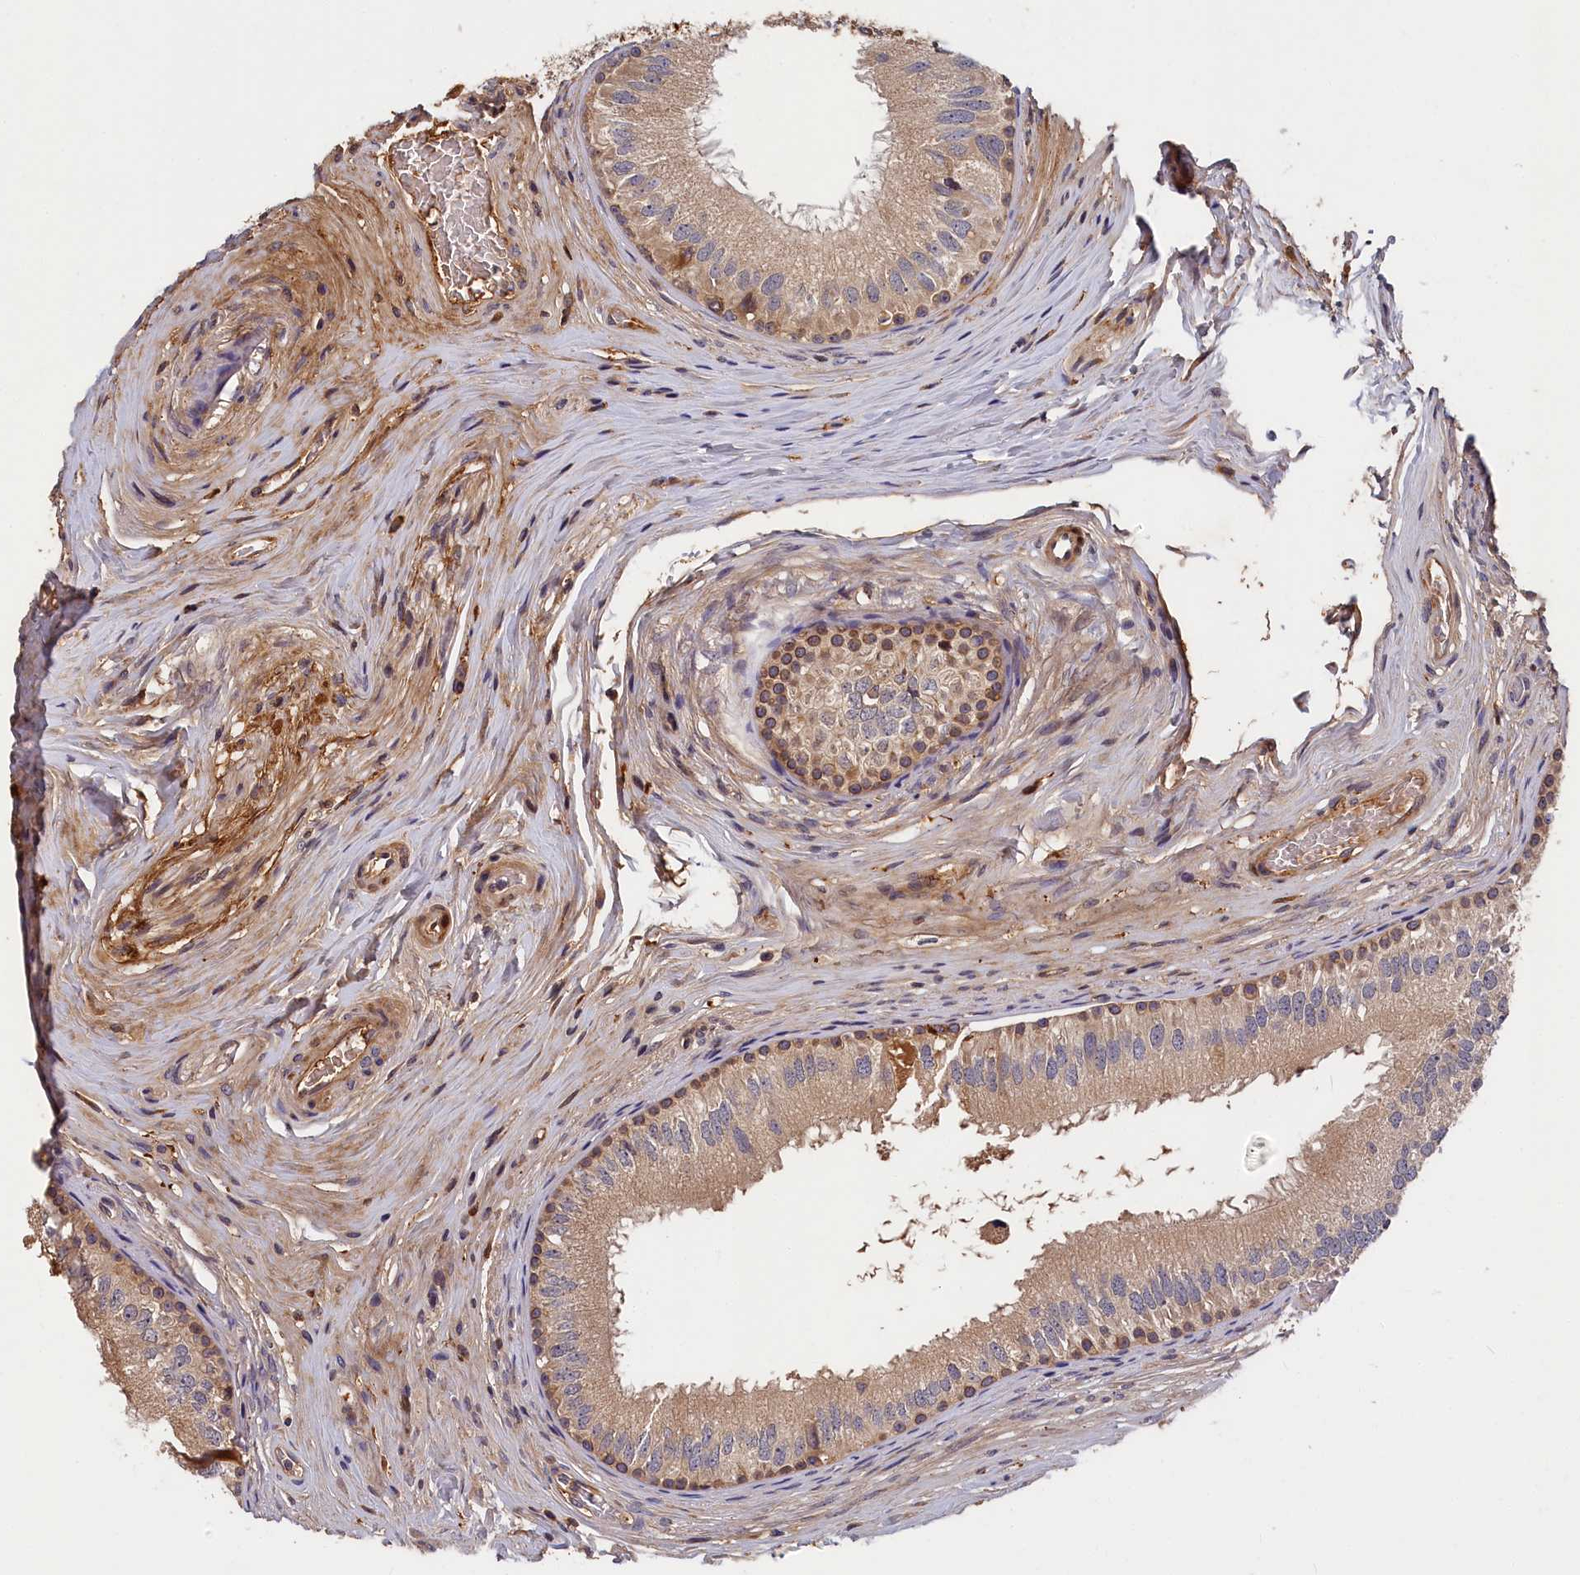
{"staining": {"intensity": "moderate", "quantity": ">75%", "location": "cytoplasmic/membranous"}, "tissue": "epididymis", "cell_type": "Glandular cells", "image_type": "normal", "snomed": [{"axis": "morphology", "description": "Normal tissue, NOS"}, {"axis": "topography", "description": "Epididymis"}], "caption": "Epididymis stained with immunohistochemistry reveals moderate cytoplasmic/membranous staining in approximately >75% of glandular cells. Using DAB (brown) and hematoxylin (blue) stains, captured at high magnification using brightfield microscopy.", "gene": "ITIH1", "patient": {"sex": "male", "age": 33}}